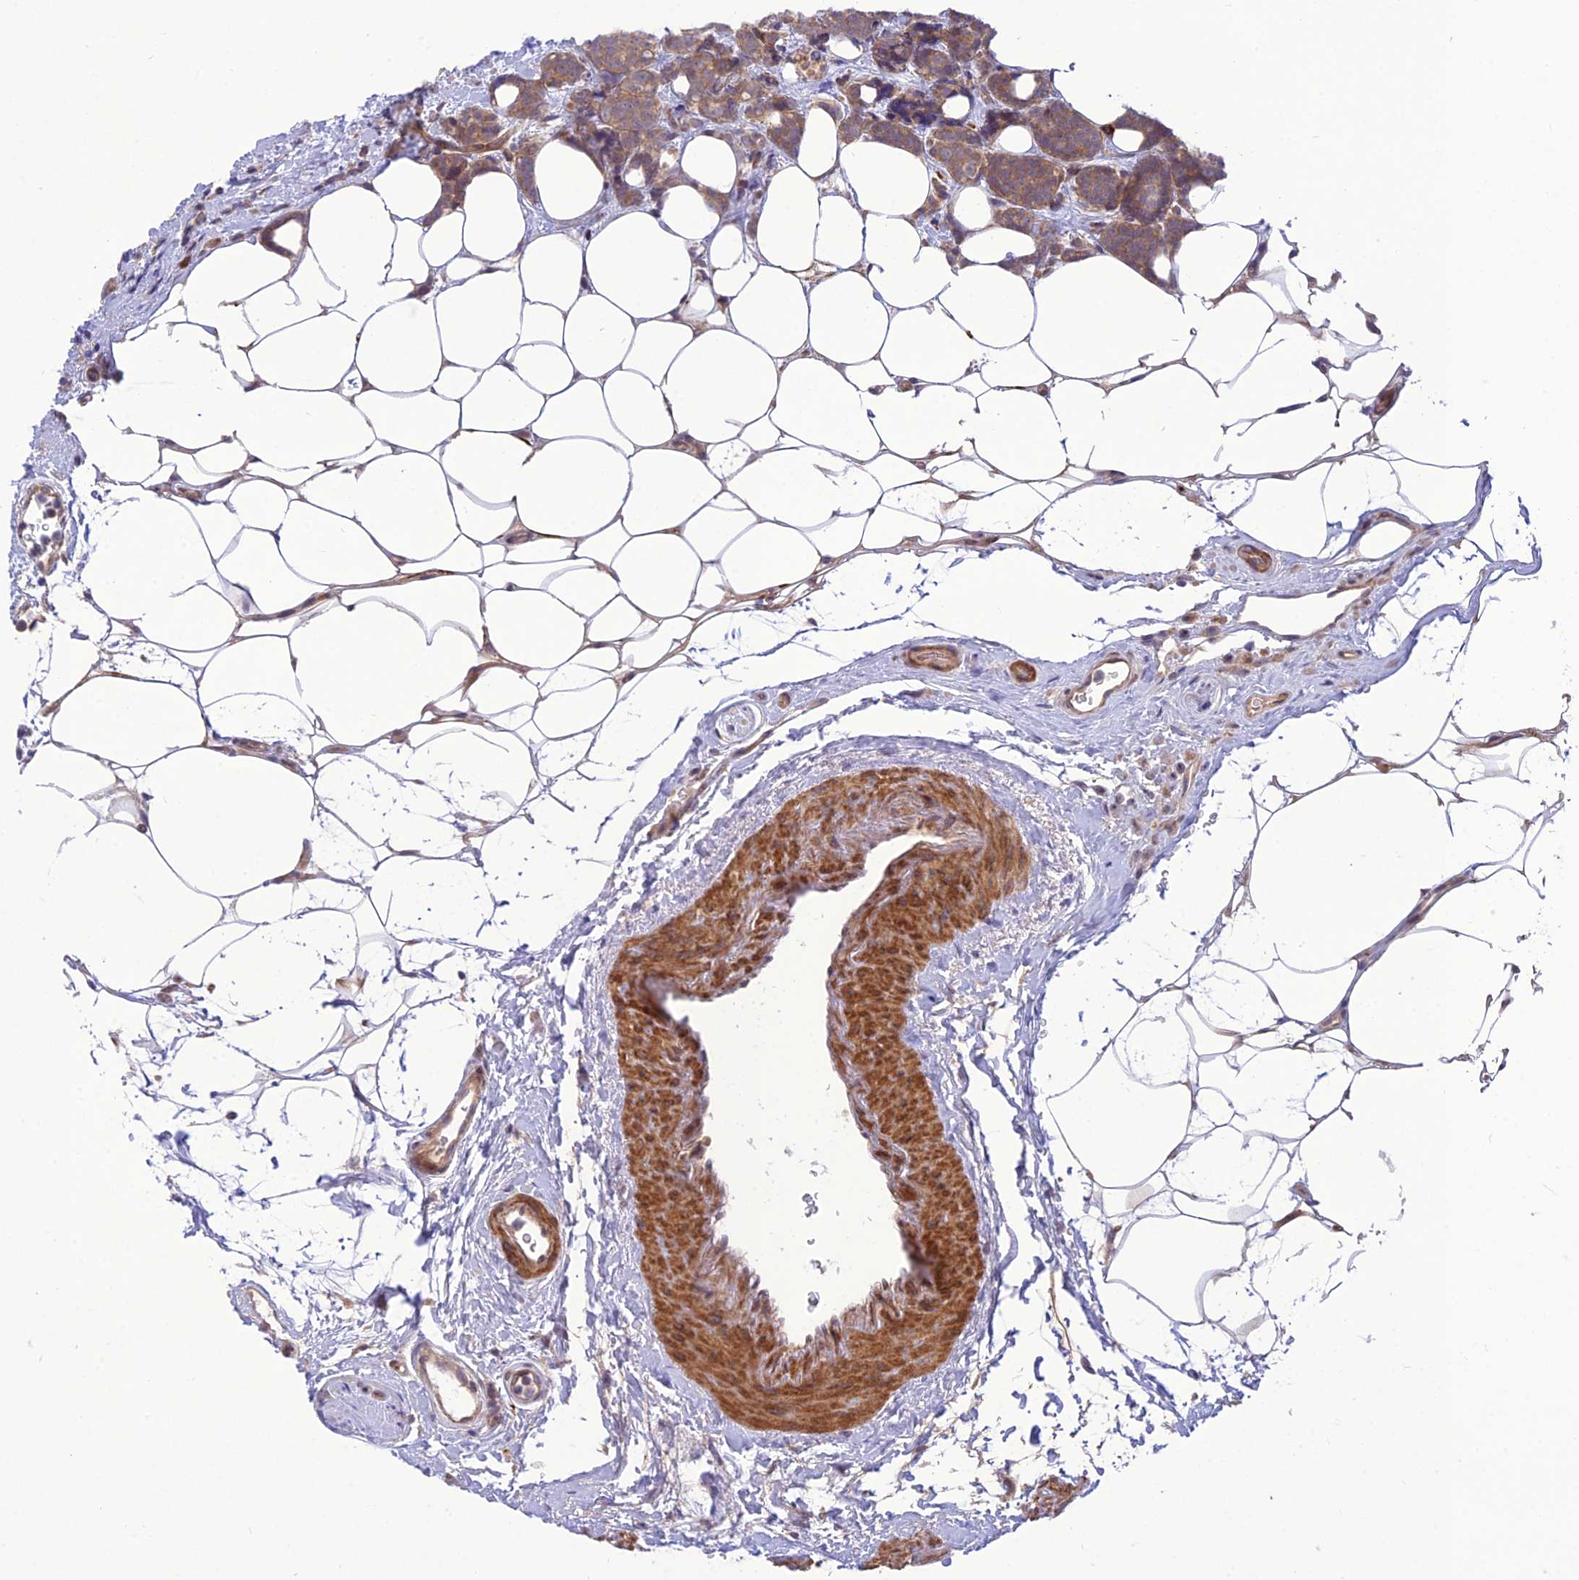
{"staining": {"intensity": "moderate", "quantity": ">75%", "location": "cytoplasmic/membranous"}, "tissue": "breast cancer", "cell_type": "Tumor cells", "image_type": "cancer", "snomed": [{"axis": "morphology", "description": "Lobular carcinoma"}, {"axis": "topography", "description": "Breast"}], "caption": "Breast cancer tissue demonstrates moderate cytoplasmic/membranous positivity in about >75% of tumor cells, visualized by immunohistochemistry. The staining was performed using DAB, with brown indicating positive protein expression. Nuclei are stained blue with hematoxylin.", "gene": "UROS", "patient": {"sex": "female", "age": 58}}